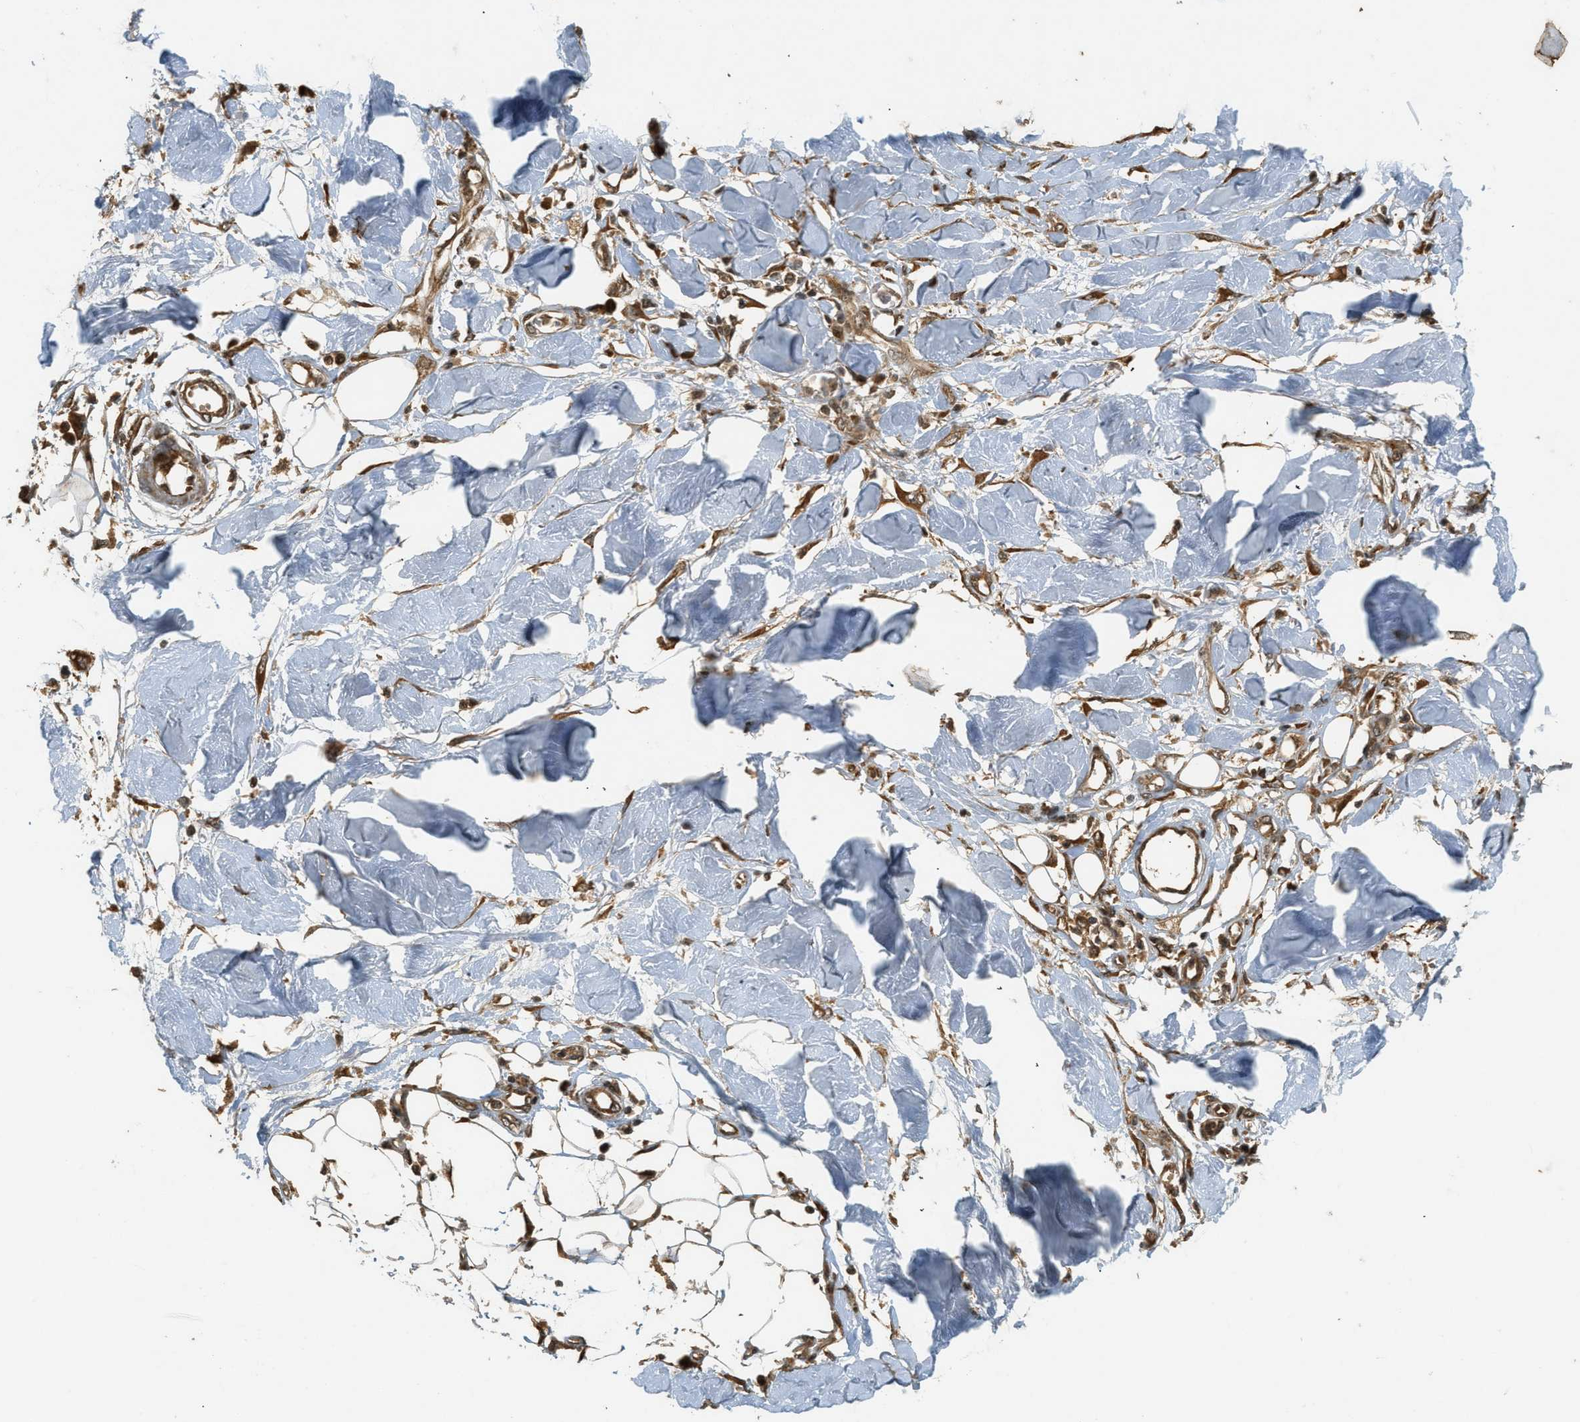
{"staining": {"intensity": "moderate", "quantity": ">75%", "location": "cytoplasmic/membranous,nuclear"}, "tissue": "adipose tissue", "cell_type": "Adipocytes", "image_type": "normal", "snomed": [{"axis": "morphology", "description": "Normal tissue, NOS"}, {"axis": "morphology", "description": "Squamous cell carcinoma, NOS"}, {"axis": "topography", "description": "Skin"}, {"axis": "topography", "description": "Peripheral nerve tissue"}], "caption": "Benign adipose tissue demonstrates moderate cytoplasmic/membranous,nuclear positivity in about >75% of adipocytes, visualized by immunohistochemistry. The staining is performed using DAB (3,3'-diaminobenzidine) brown chromogen to label protein expression. The nuclei are counter-stained blue using hematoxylin.", "gene": "EIF2AK3", "patient": {"sex": "male", "age": 83}}